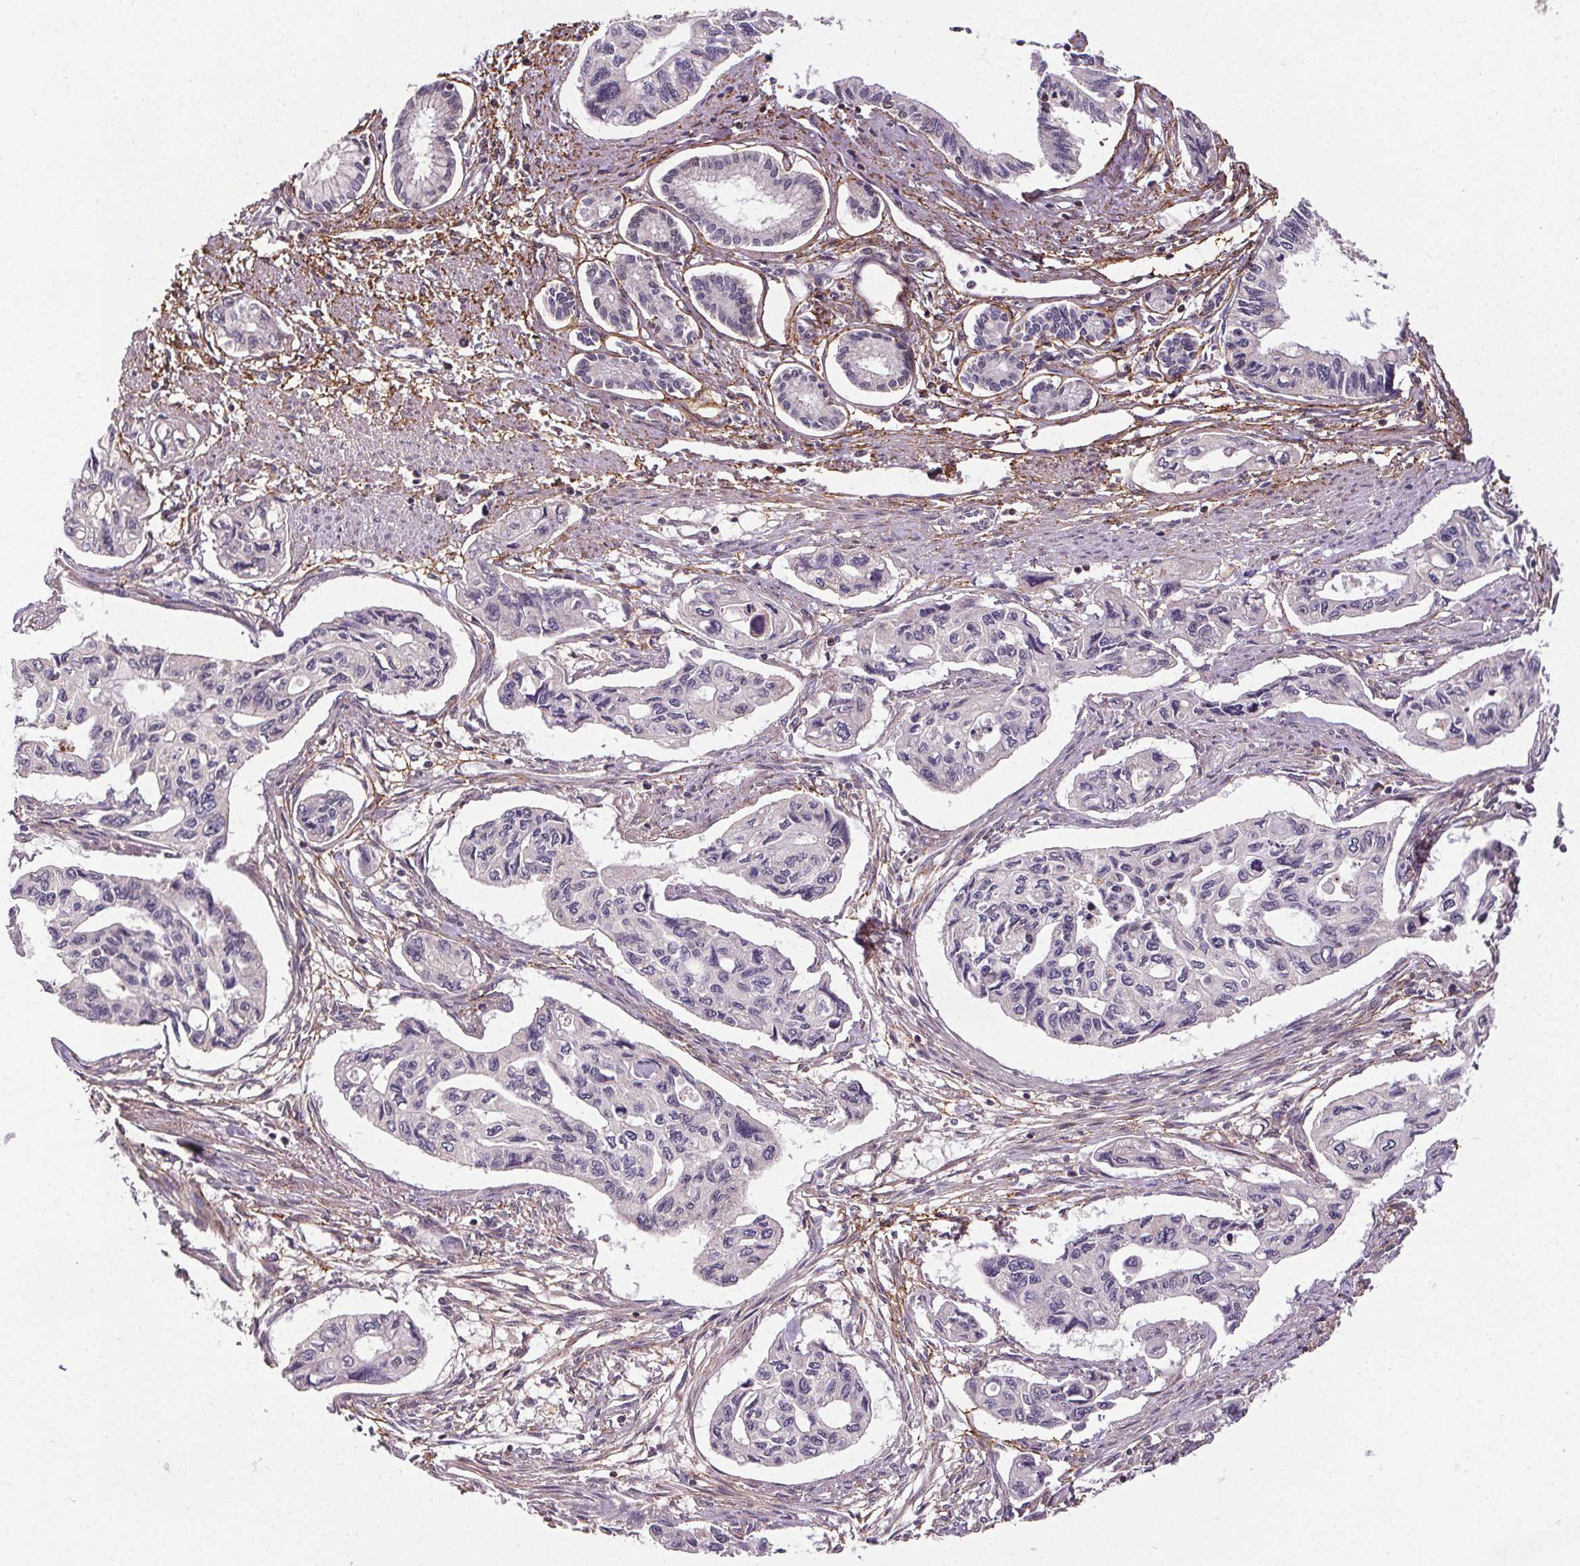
{"staining": {"intensity": "negative", "quantity": "none", "location": "none"}, "tissue": "pancreatic cancer", "cell_type": "Tumor cells", "image_type": "cancer", "snomed": [{"axis": "morphology", "description": "Adenocarcinoma, NOS"}, {"axis": "topography", "description": "Pancreas"}], "caption": "An immunohistochemistry image of pancreatic adenocarcinoma is shown. There is no staining in tumor cells of pancreatic adenocarcinoma. The staining is performed using DAB brown chromogen with nuclei counter-stained in using hematoxylin.", "gene": "KIAA0232", "patient": {"sex": "female", "age": 76}}